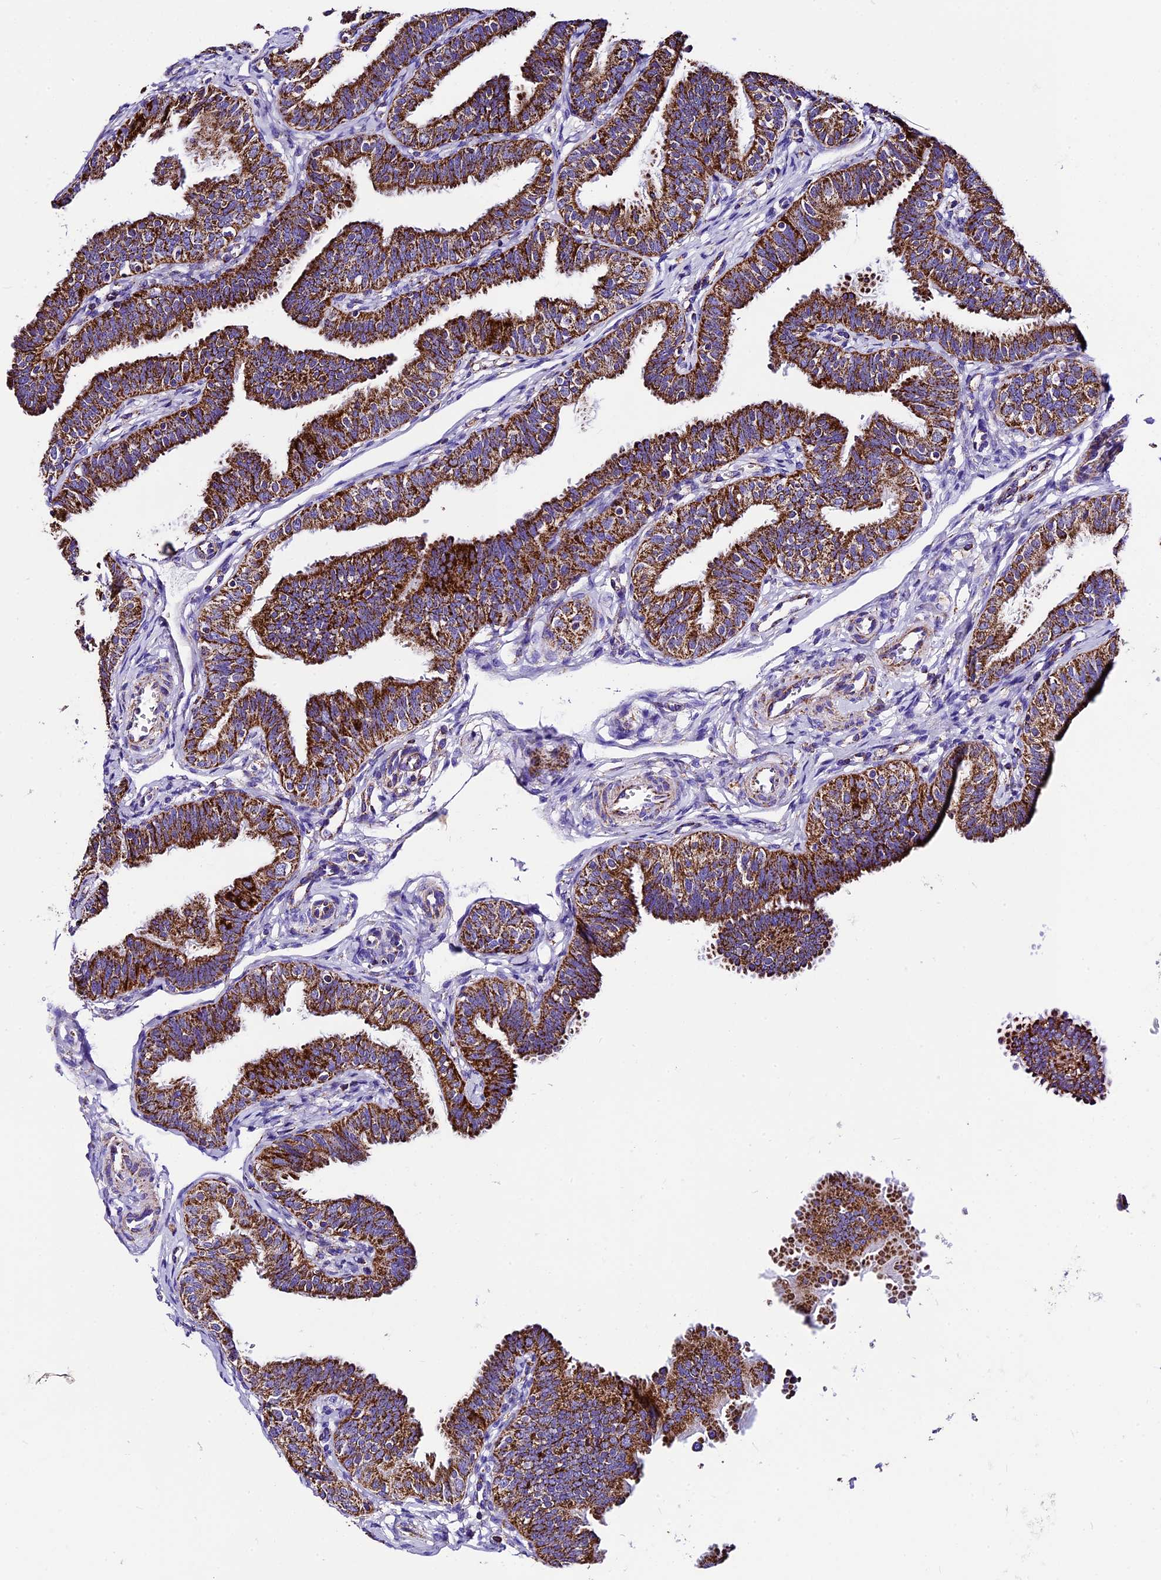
{"staining": {"intensity": "strong", "quantity": ">75%", "location": "cytoplasmic/membranous"}, "tissue": "fallopian tube", "cell_type": "Glandular cells", "image_type": "normal", "snomed": [{"axis": "morphology", "description": "Normal tissue, NOS"}, {"axis": "topography", "description": "Fallopian tube"}], "caption": "IHC histopathology image of benign human fallopian tube stained for a protein (brown), which displays high levels of strong cytoplasmic/membranous staining in about >75% of glandular cells.", "gene": "DCAF5", "patient": {"sex": "female", "age": 35}}